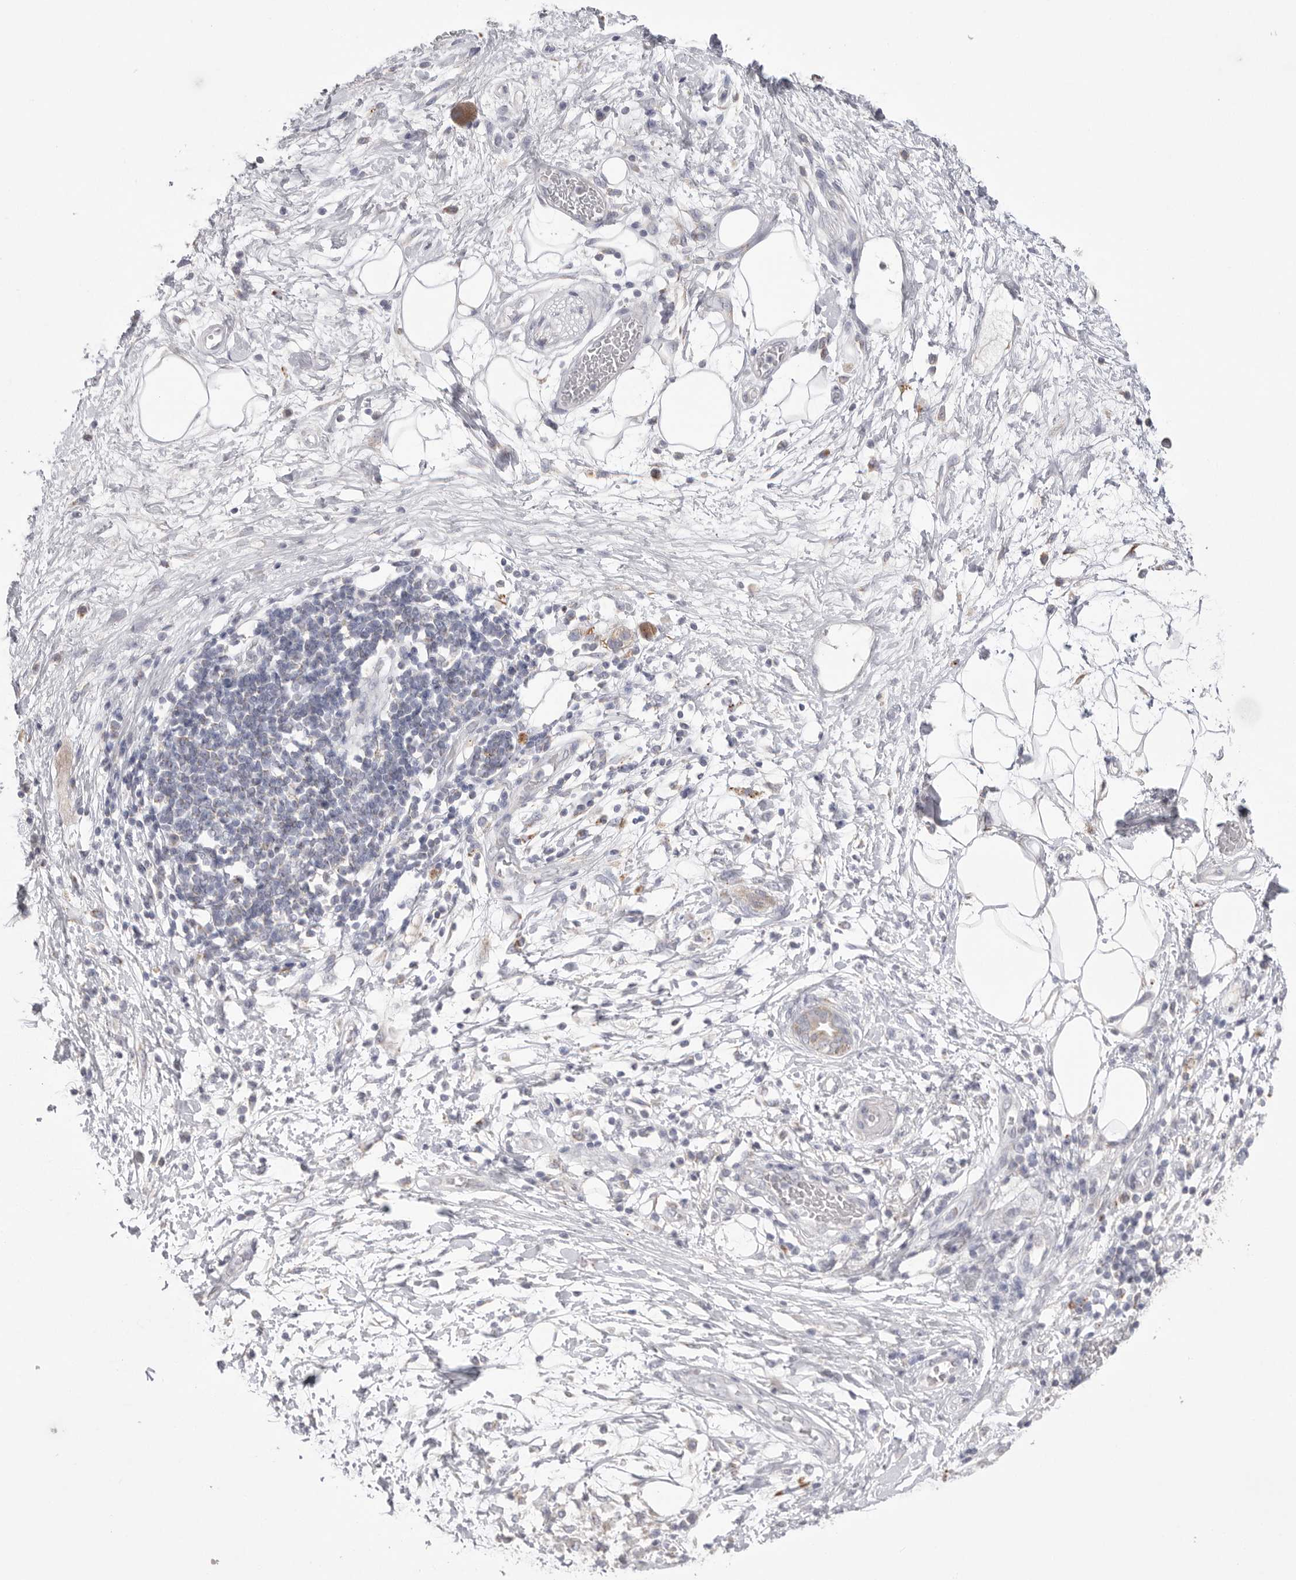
{"staining": {"intensity": "negative", "quantity": "none", "location": "none"}, "tissue": "adipose tissue", "cell_type": "Adipocytes", "image_type": "normal", "snomed": [{"axis": "morphology", "description": "Normal tissue, NOS"}, {"axis": "morphology", "description": "Adenocarcinoma, NOS"}, {"axis": "topography", "description": "Duodenum"}, {"axis": "topography", "description": "Peripheral nerve tissue"}], "caption": "IHC image of unremarkable adipose tissue: human adipose tissue stained with DAB exhibits no significant protein expression in adipocytes.", "gene": "VDAC3", "patient": {"sex": "female", "age": 60}}